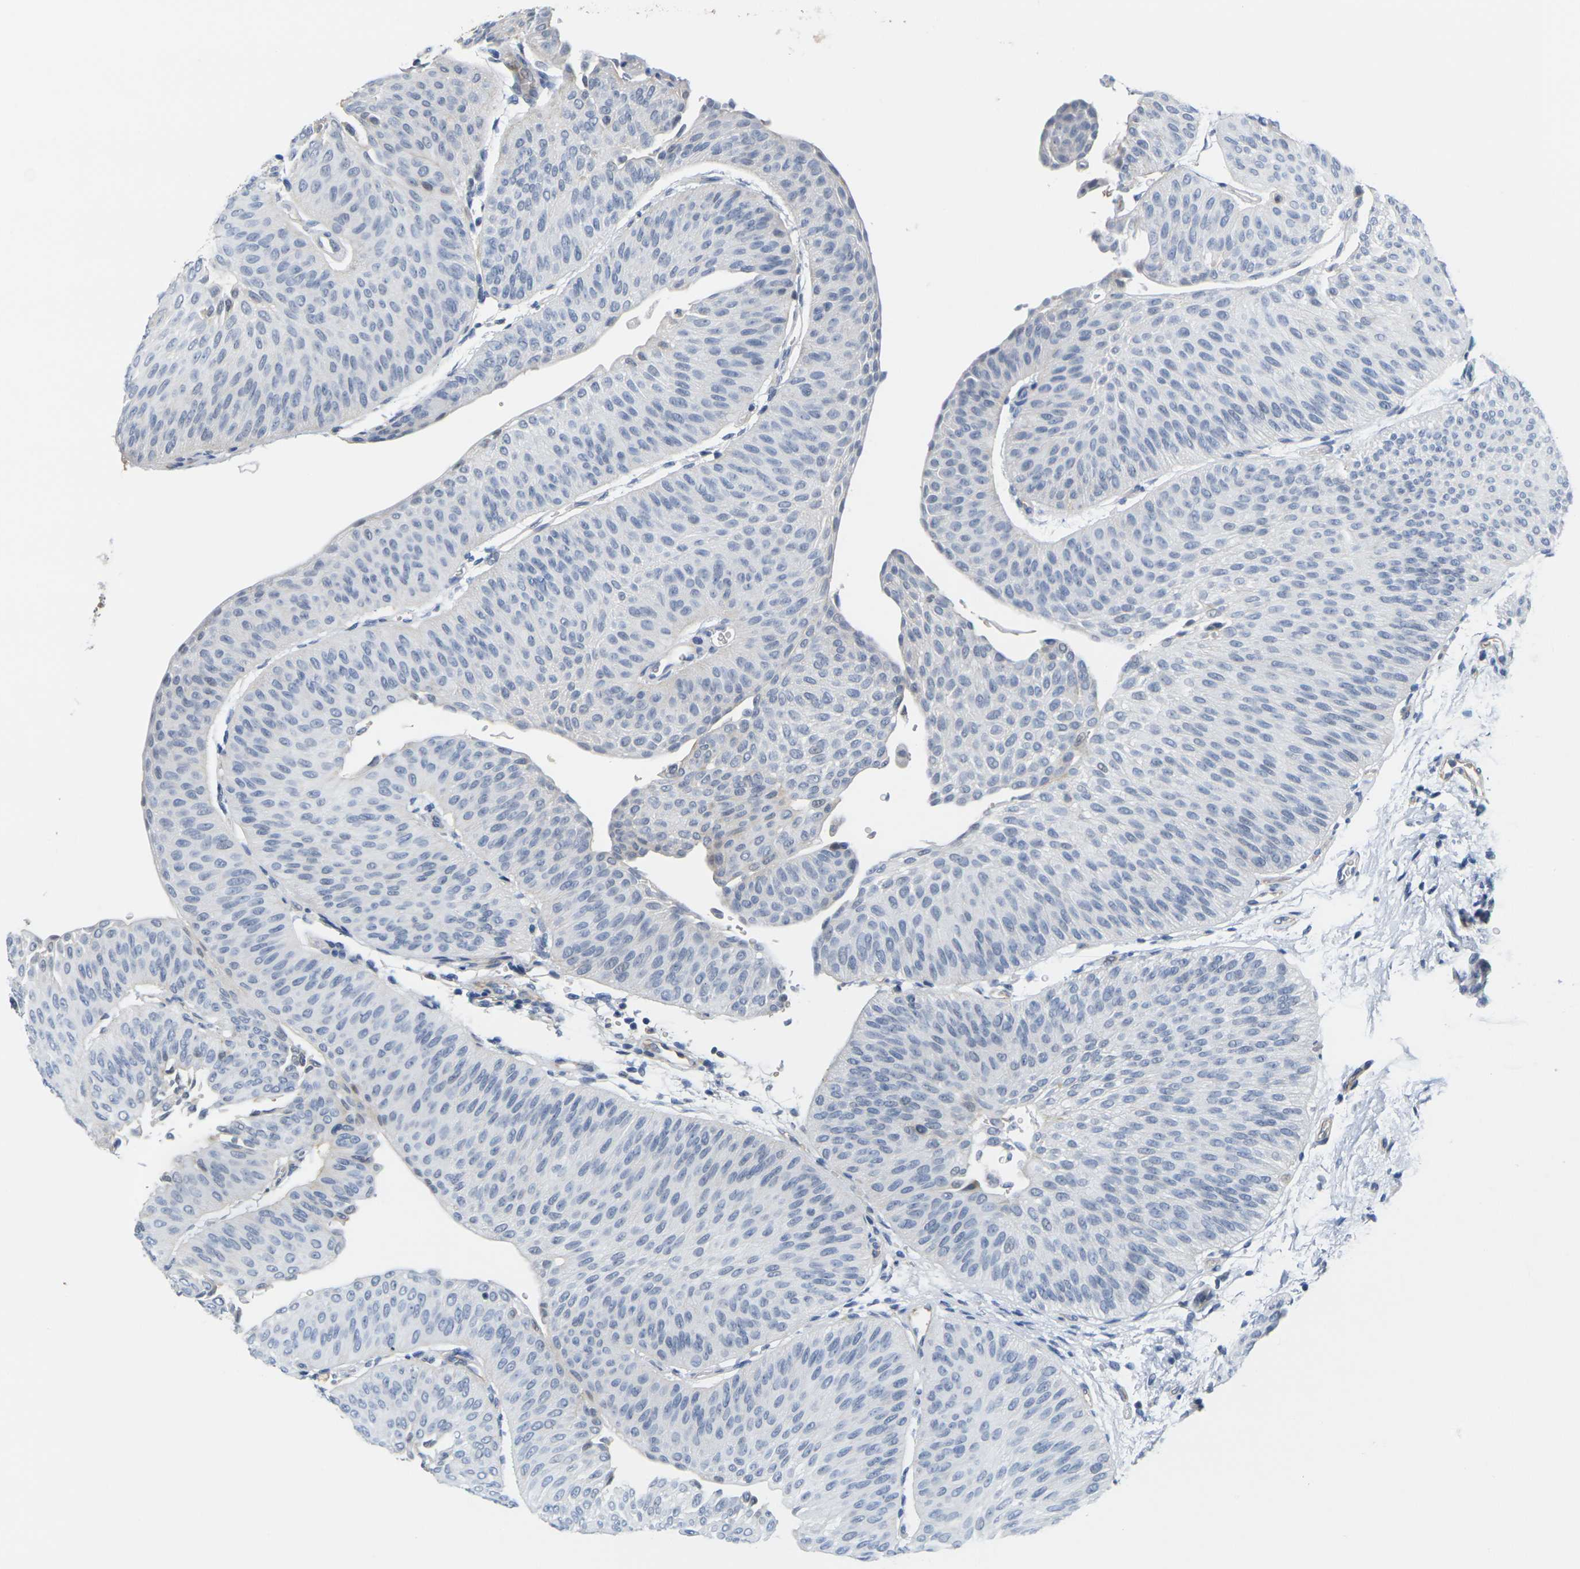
{"staining": {"intensity": "negative", "quantity": "none", "location": "none"}, "tissue": "urothelial cancer", "cell_type": "Tumor cells", "image_type": "cancer", "snomed": [{"axis": "morphology", "description": "Urothelial carcinoma, Low grade"}, {"axis": "topography", "description": "Urinary bladder"}], "caption": "Immunohistochemical staining of urothelial cancer demonstrates no significant positivity in tumor cells.", "gene": "OTOF", "patient": {"sex": "female", "age": 60}}